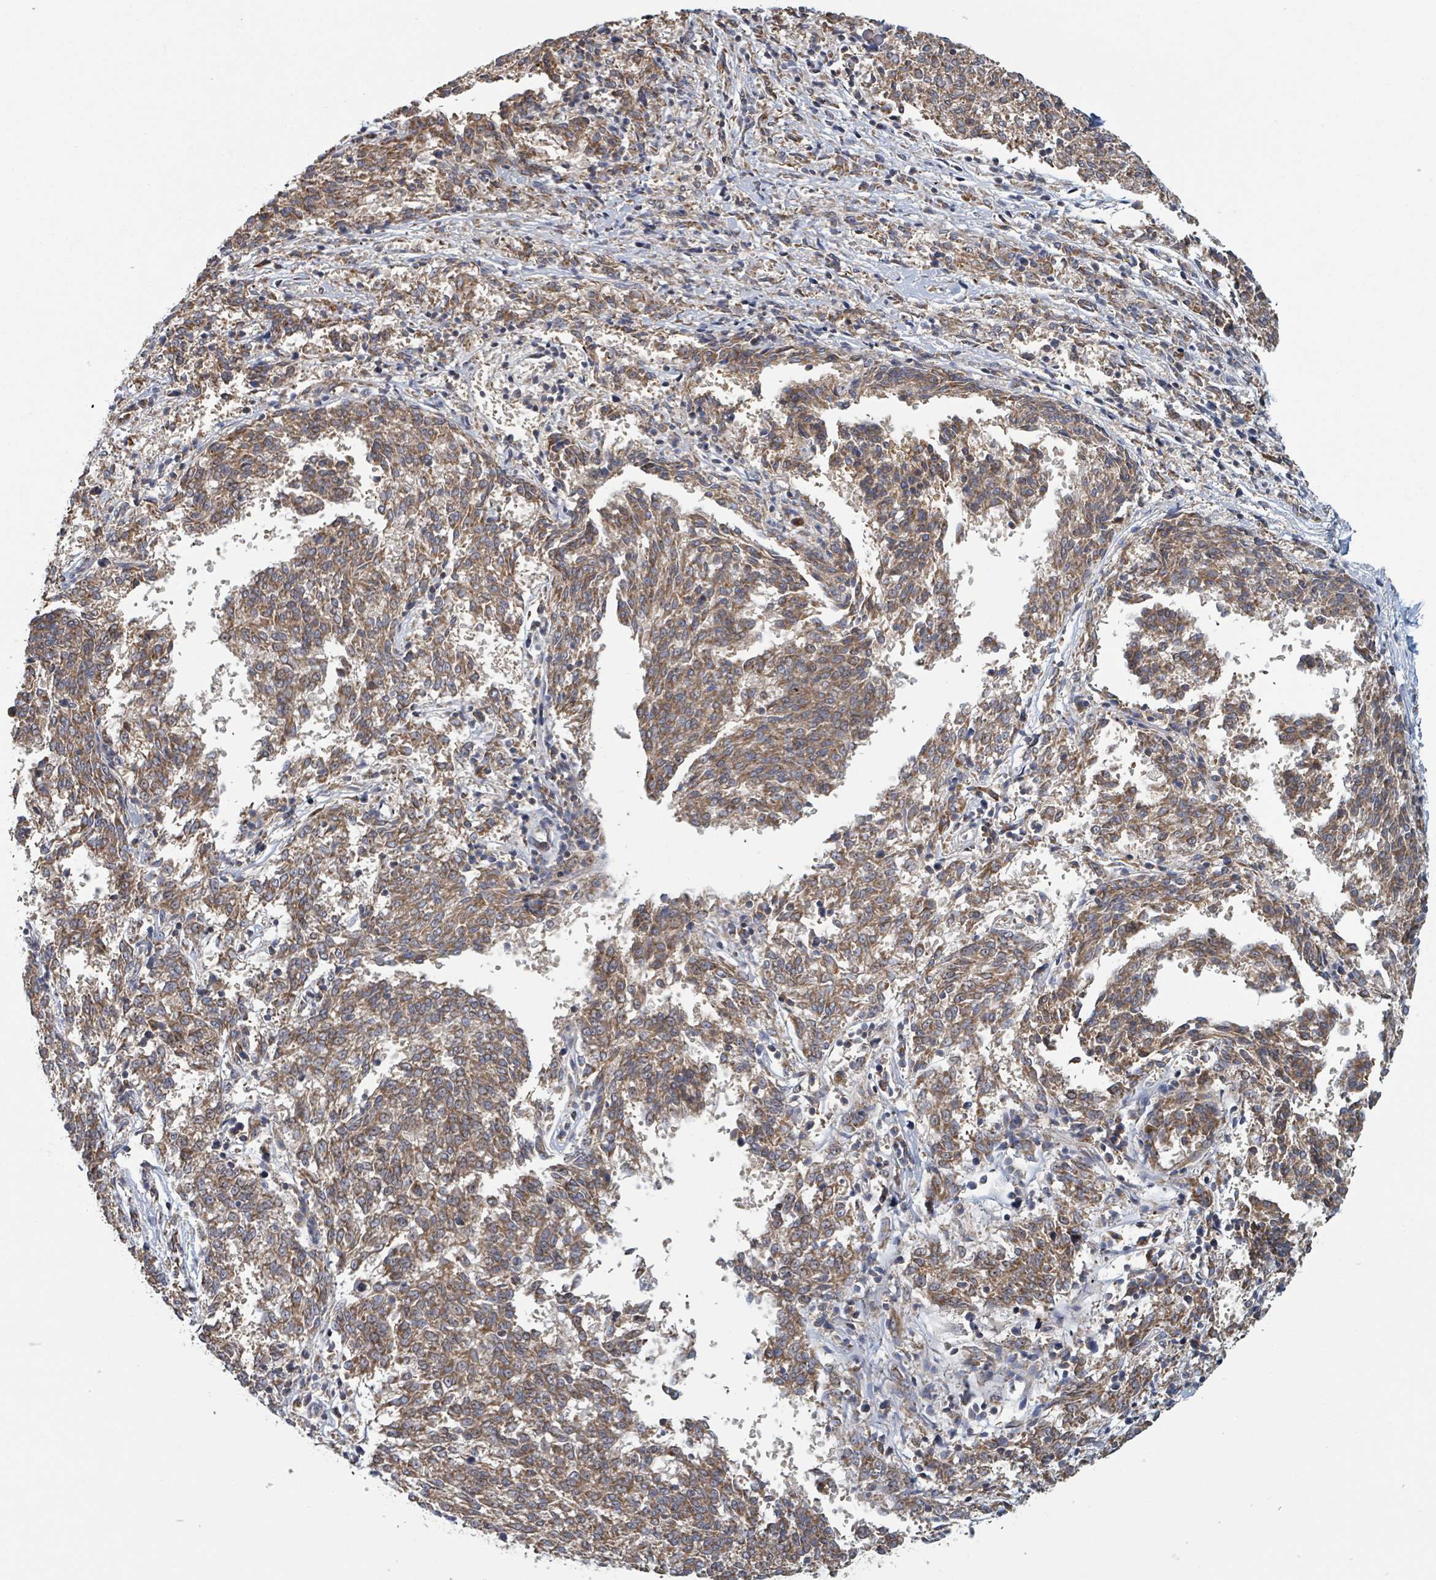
{"staining": {"intensity": "moderate", "quantity": ">75%", "location": "cytoplasmic/membranous"}, "tissue": "melanoma", "cell_type": "Tumor cells", "image_type": "cancer", "snomed": [{"axis": "morphology", "description": "Malignant melanoma, NOS"}, {"axis": "topography", "description": "Skin"}], "caption": "Immunohistochemistry (IHC) (DAB (3,3'-diaminobenzidine)) staining of human melanoma demonstrates moderate cytoplasmic/membranous protein expression in about >75% of tumor cells. (DAB (3,3'-diaminobenzidine) IHC, brown staining for protein, blue staining for nuclei).", "gene": "HIVEP1", "patient": {"sex": "female", "age": 72}}